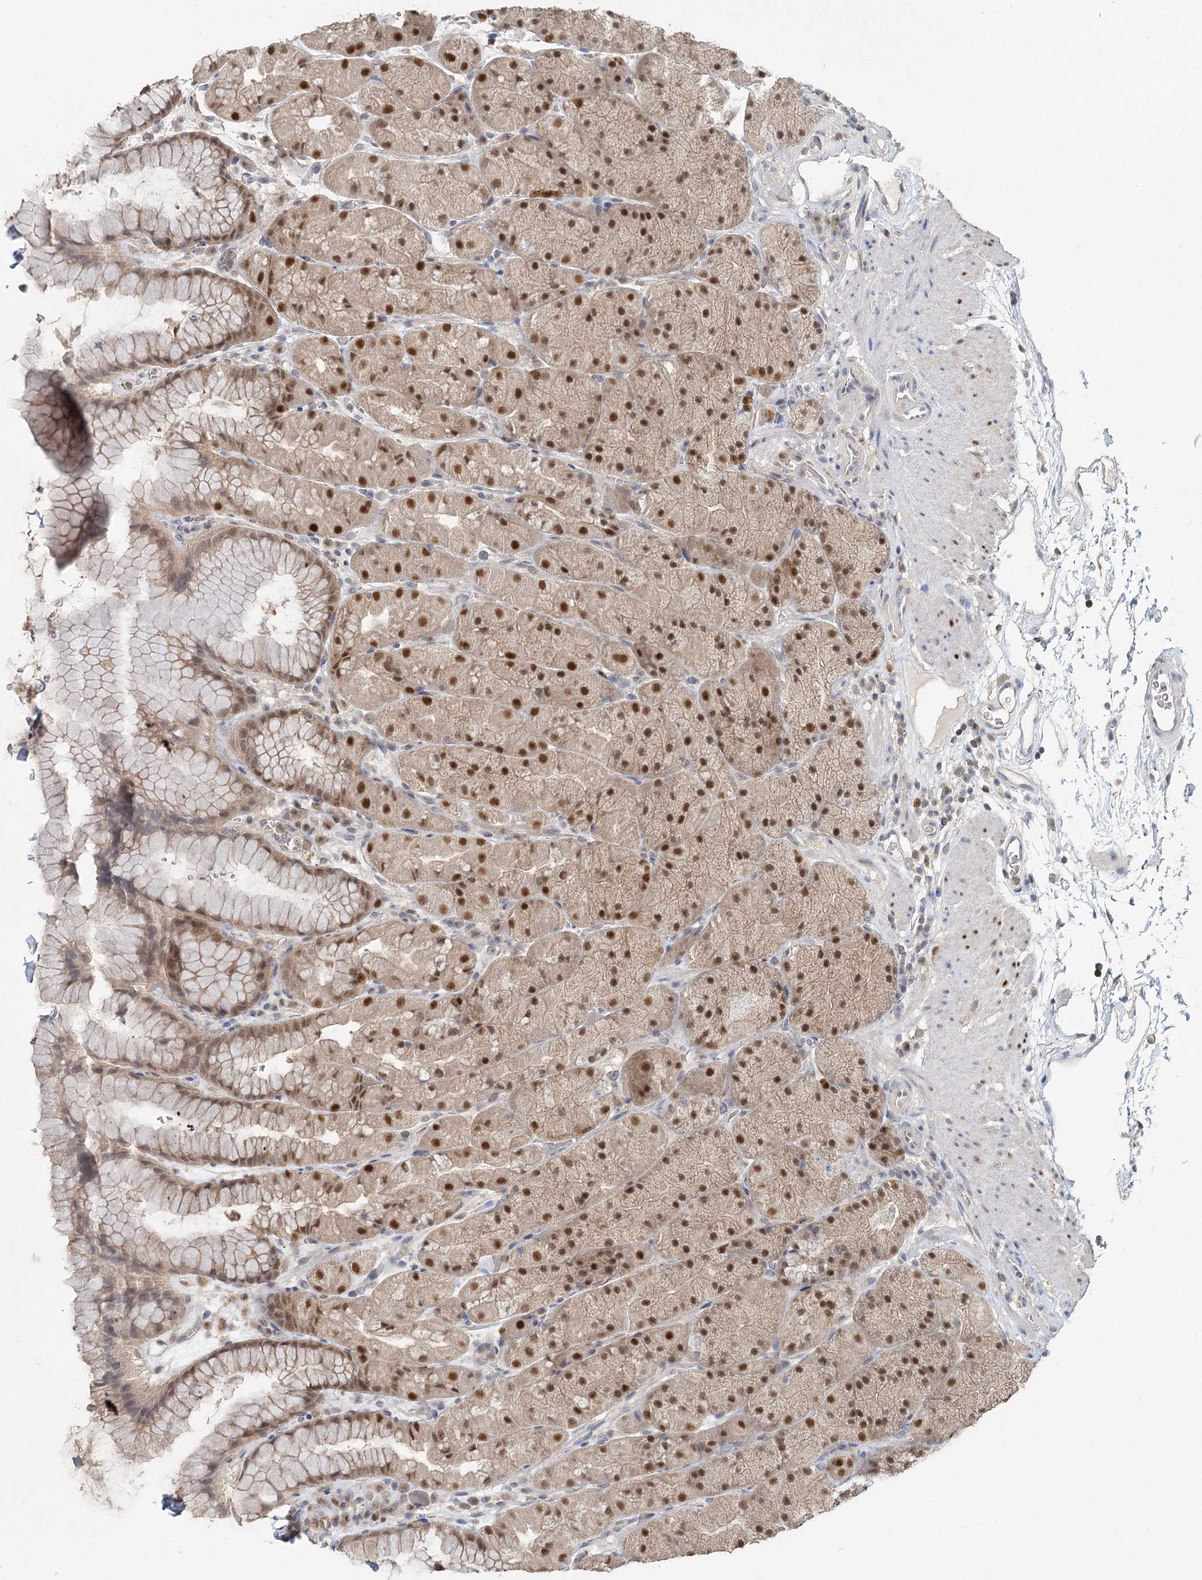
{"staining": {"intensity": "moderate", "quantity": "25%-75%", "location": "nuclear"}, "tissue": "stomach", "cell_type": "Glandular cells", "image_type": "normal", "snomed": [{"axis": "morphology", "description": "Normal tissue, NOS"}, {"axis": "topography", "description": "Stomach, upper"}, {"axis": "topography", "description": "Stomach, lower"}], "caption": "Moderate nuclear staining for a protein is present in about 25%-75% of glandular cells of unremarkable stomach using IHC.", "gene": "ADK", "patient": {"sex": "male", "age": 67}}